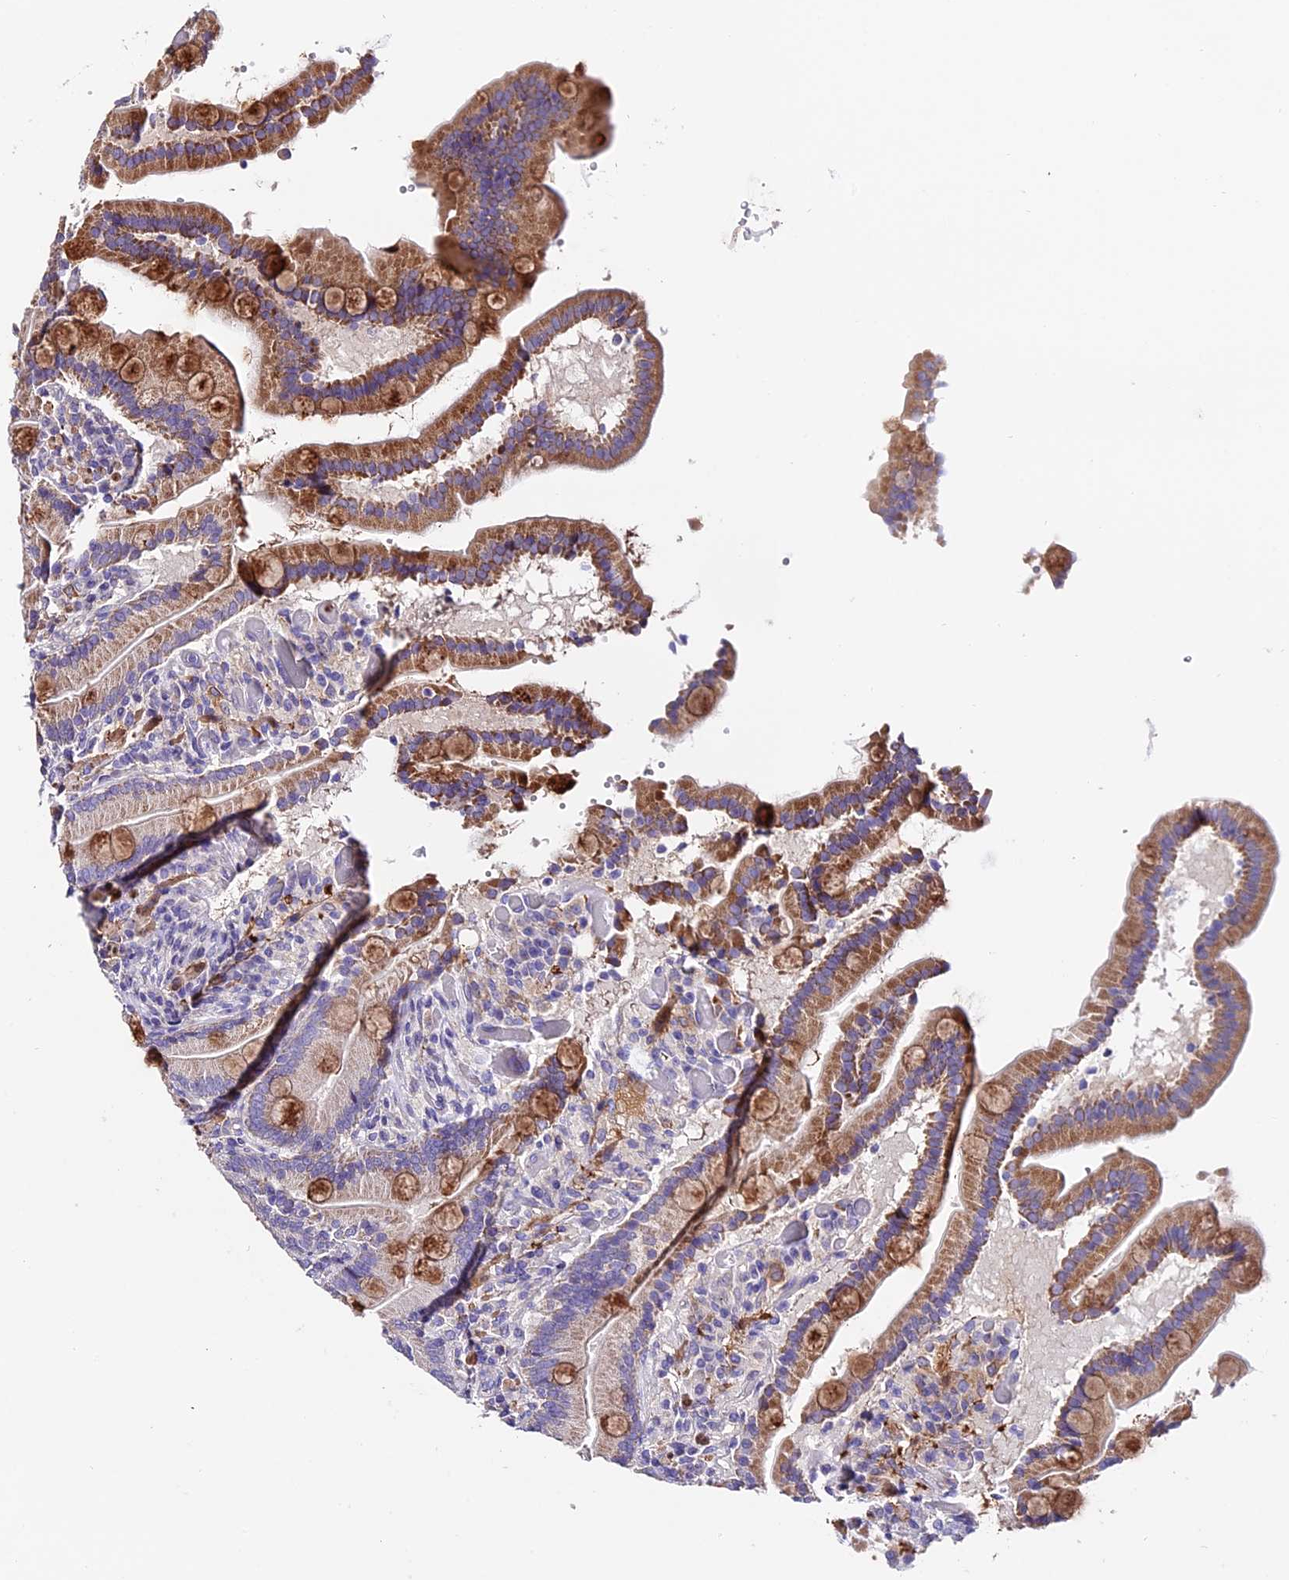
{"staining": {"intensity": "moderate", "quantity": "25%-75%", "location": "cytoplasmic/membranous"}, "tissue": "duodenum", "cell_type": "Glandular cells", "image_type": "normal", "snomed": [{"axis": "morphology", "description": "Normal tissue, NOS"}, {"axis": "topography", "description": "Duodenum"}], "caption": "An image showing moderate cytoplasmic/membranous expression in about 25%-75% of glandular cells in benign duodenum, as visualized by brown immunohistochemical staining.", "gene": "MAP3K7CL", "patient": {"sex": "female", "age": 62}}